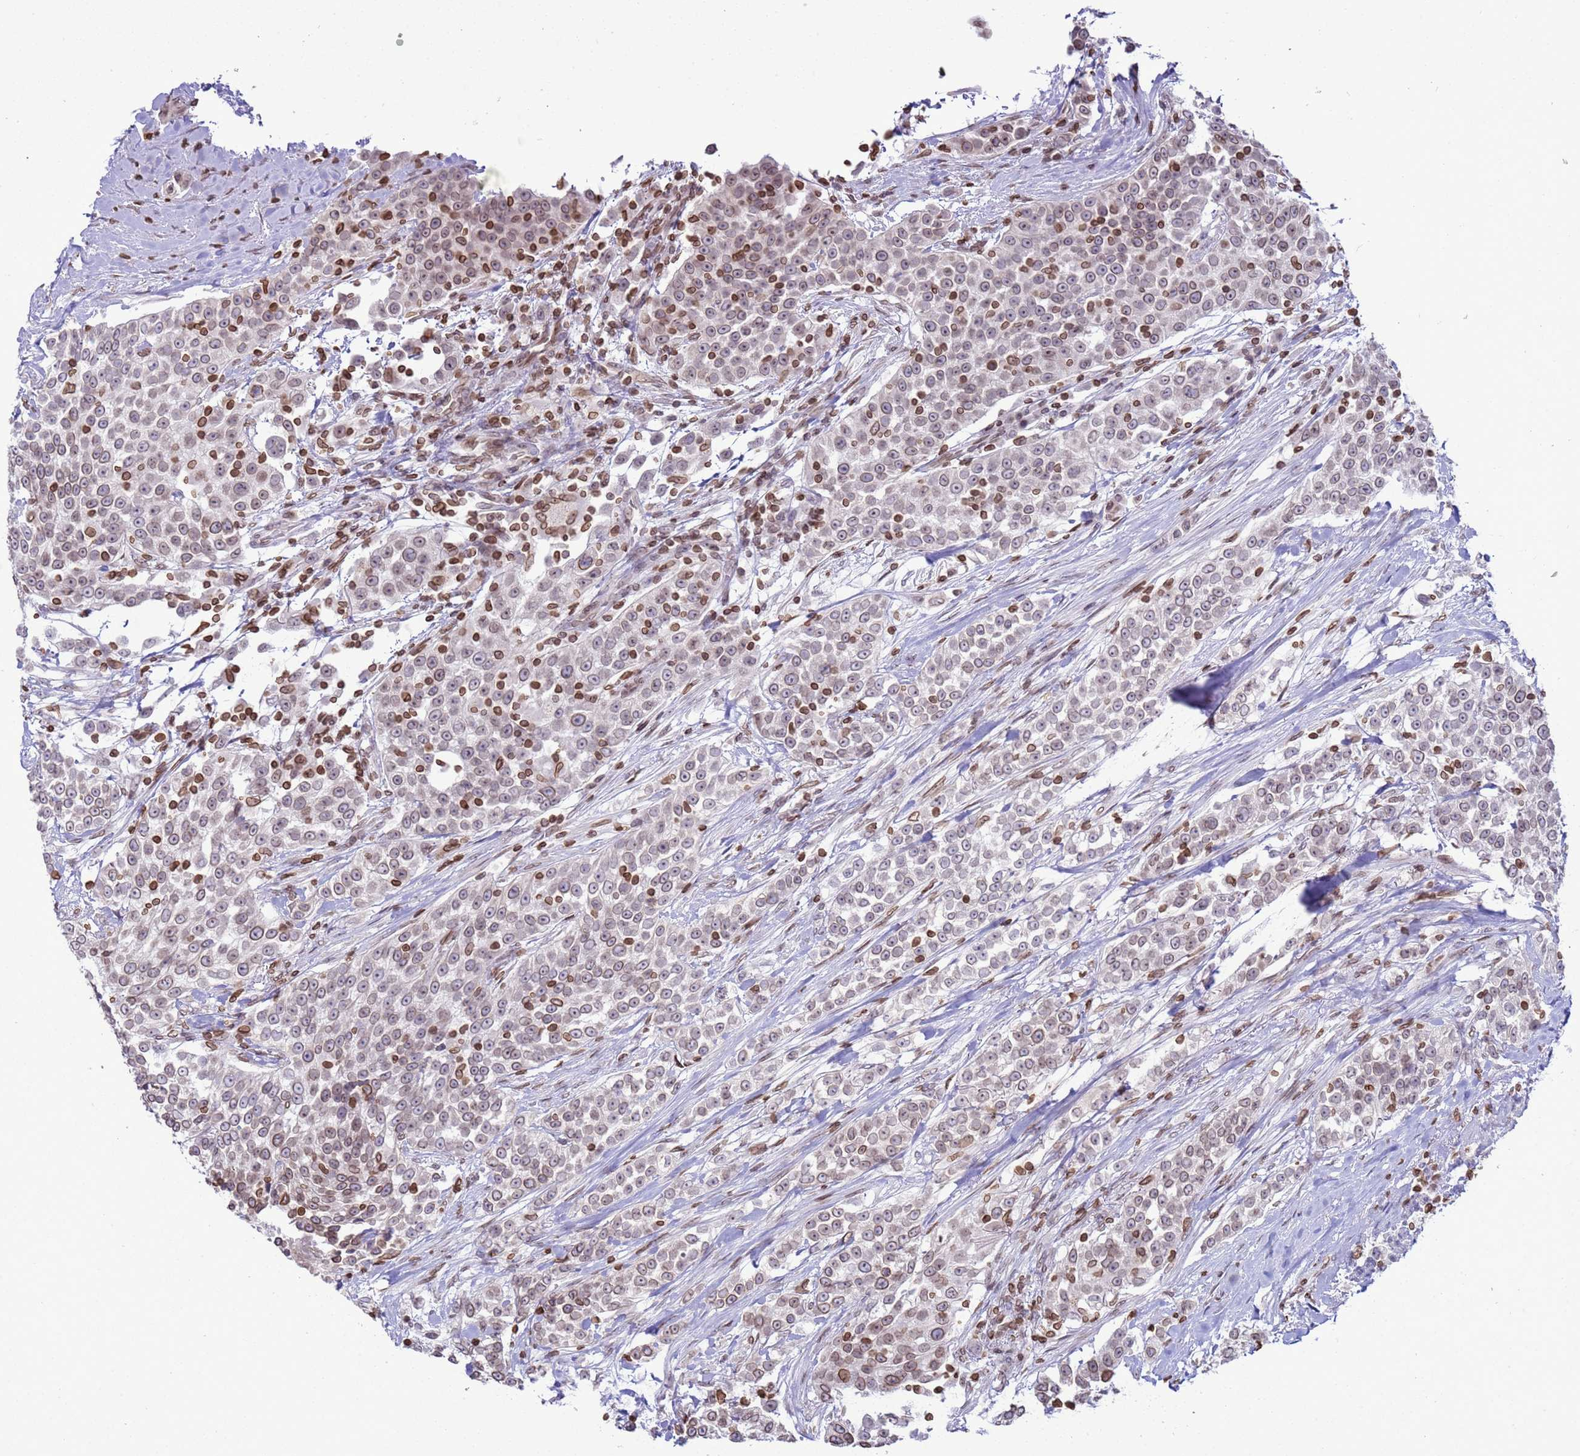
{"staining": {"intensity": "moderate", "quantity": "25%-75%", "location": "cytoplasmic/membranous,nuclear"}, "tissue": "urothelial cancer", "cell_type": "Tumor cells", "image_type": "cancer", "snomed": [{"axis": "morphology", "description": "Urothelial carcinoma, High grade"}, {"axis": "topography", "description": "Urinary bladder"}], "caption": "The histopathology image displays a brown stain indicating the presence of a protein in the cytoplasmic/membranous and nuclear of tumor cells in urothelial cancer. The protein of interest is shown in brown color, while the nuclei are stained blue.", "gene": "DHX37", "patient": {"sex": "female", "age": 80}}